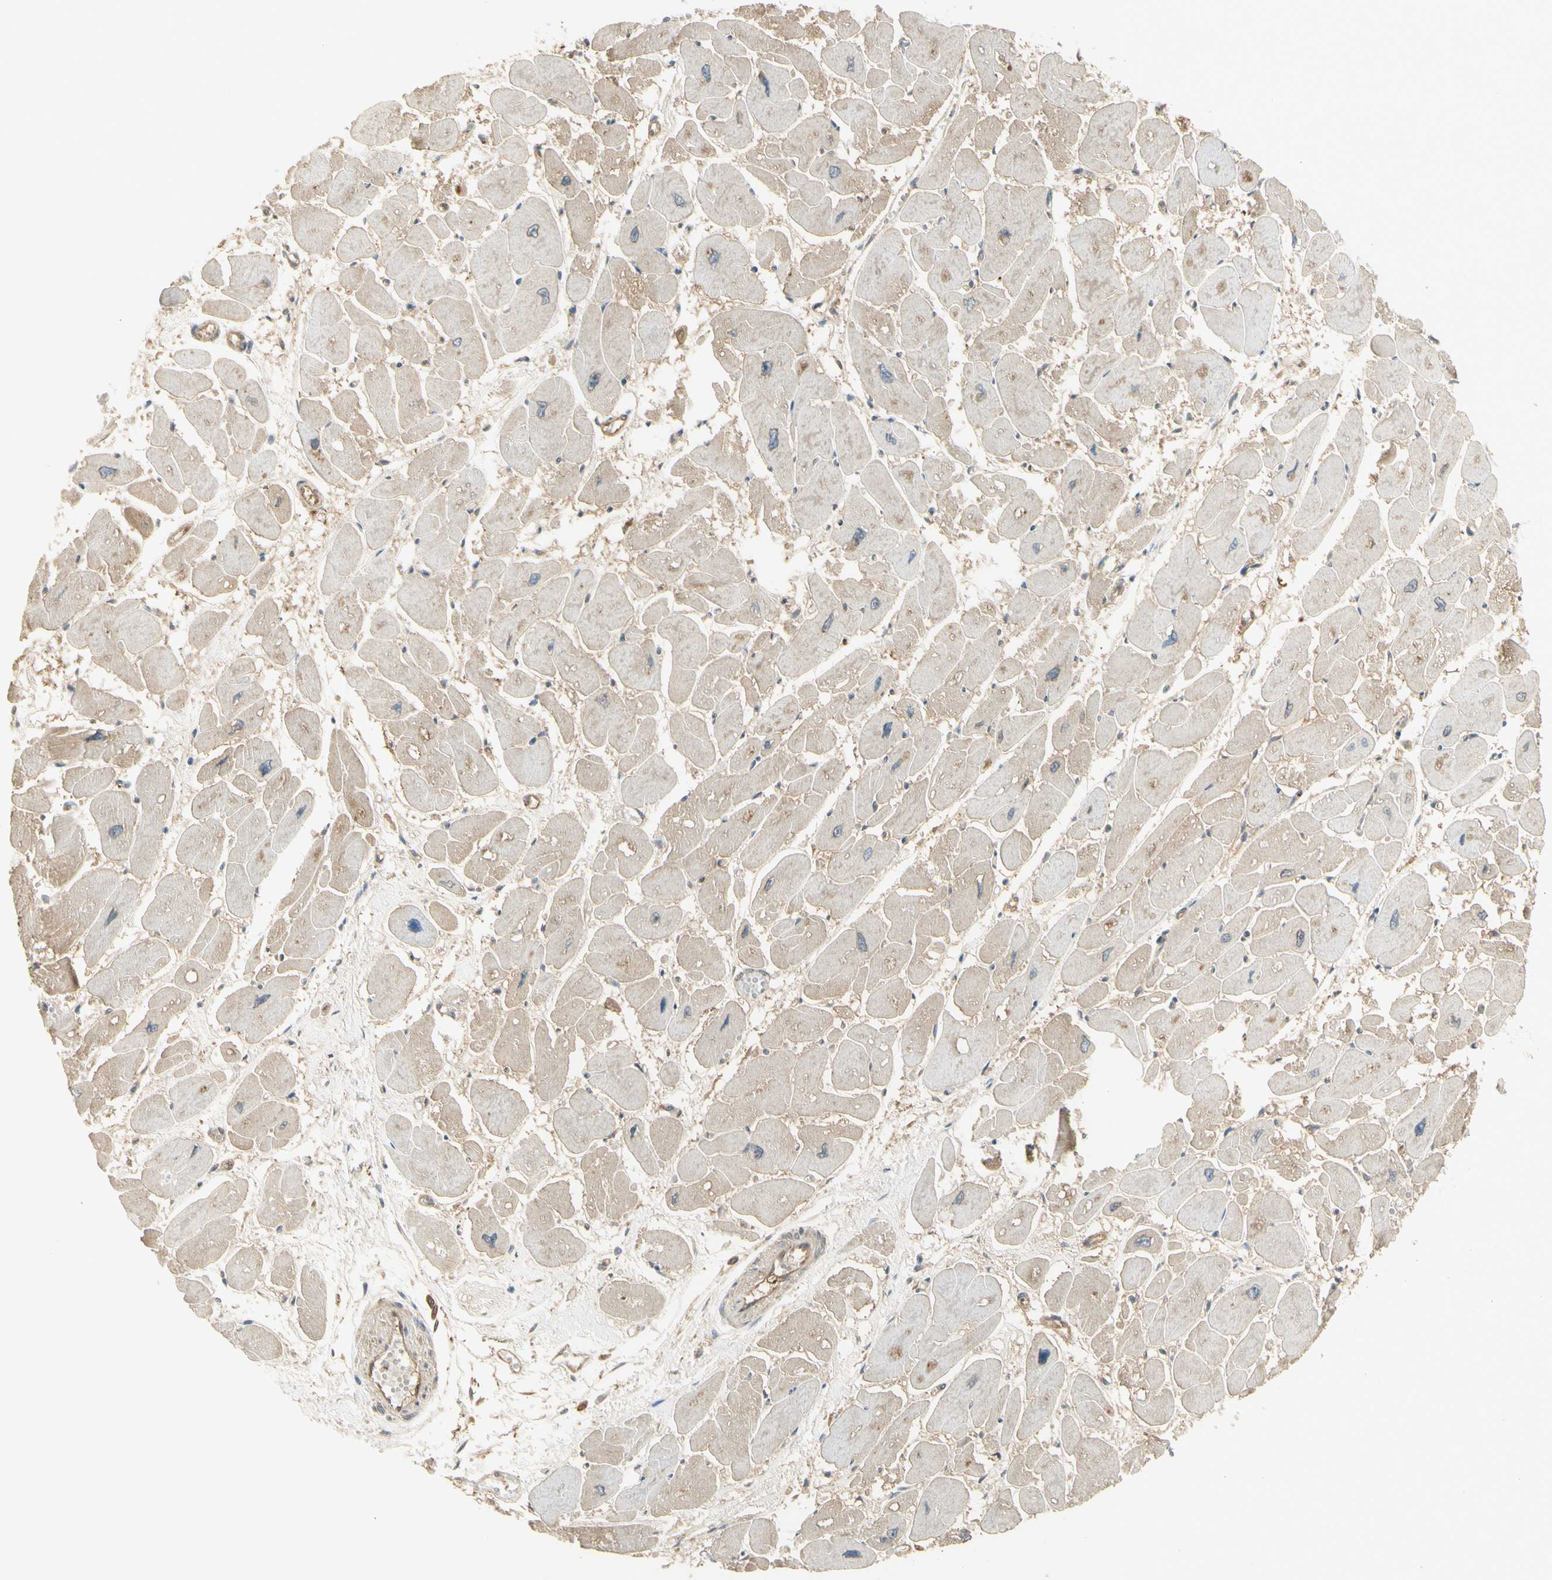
{"staining": {"intensity": "weak", "quantity": "25%-75%", "location": "cytoplasmic/membranous"}, "tissue": "heart muscle", "cell_type": "Cardiomyocytes", "image_type": "normal", "snomed": [{"axis": "morphology", "description": "Normal tissue, NOS"}, {"axis": "topography", "description": "Heart"}], "caption": "Immunohistochemical staining of benign human heart muscle shows 25%-75% levels of weak cytoplasmic/membranous protein positivity in about 25%-75% of cardiomyocytes.", "gene": "SERPINB6", "patient": {"sex": "female", "age": 54}}